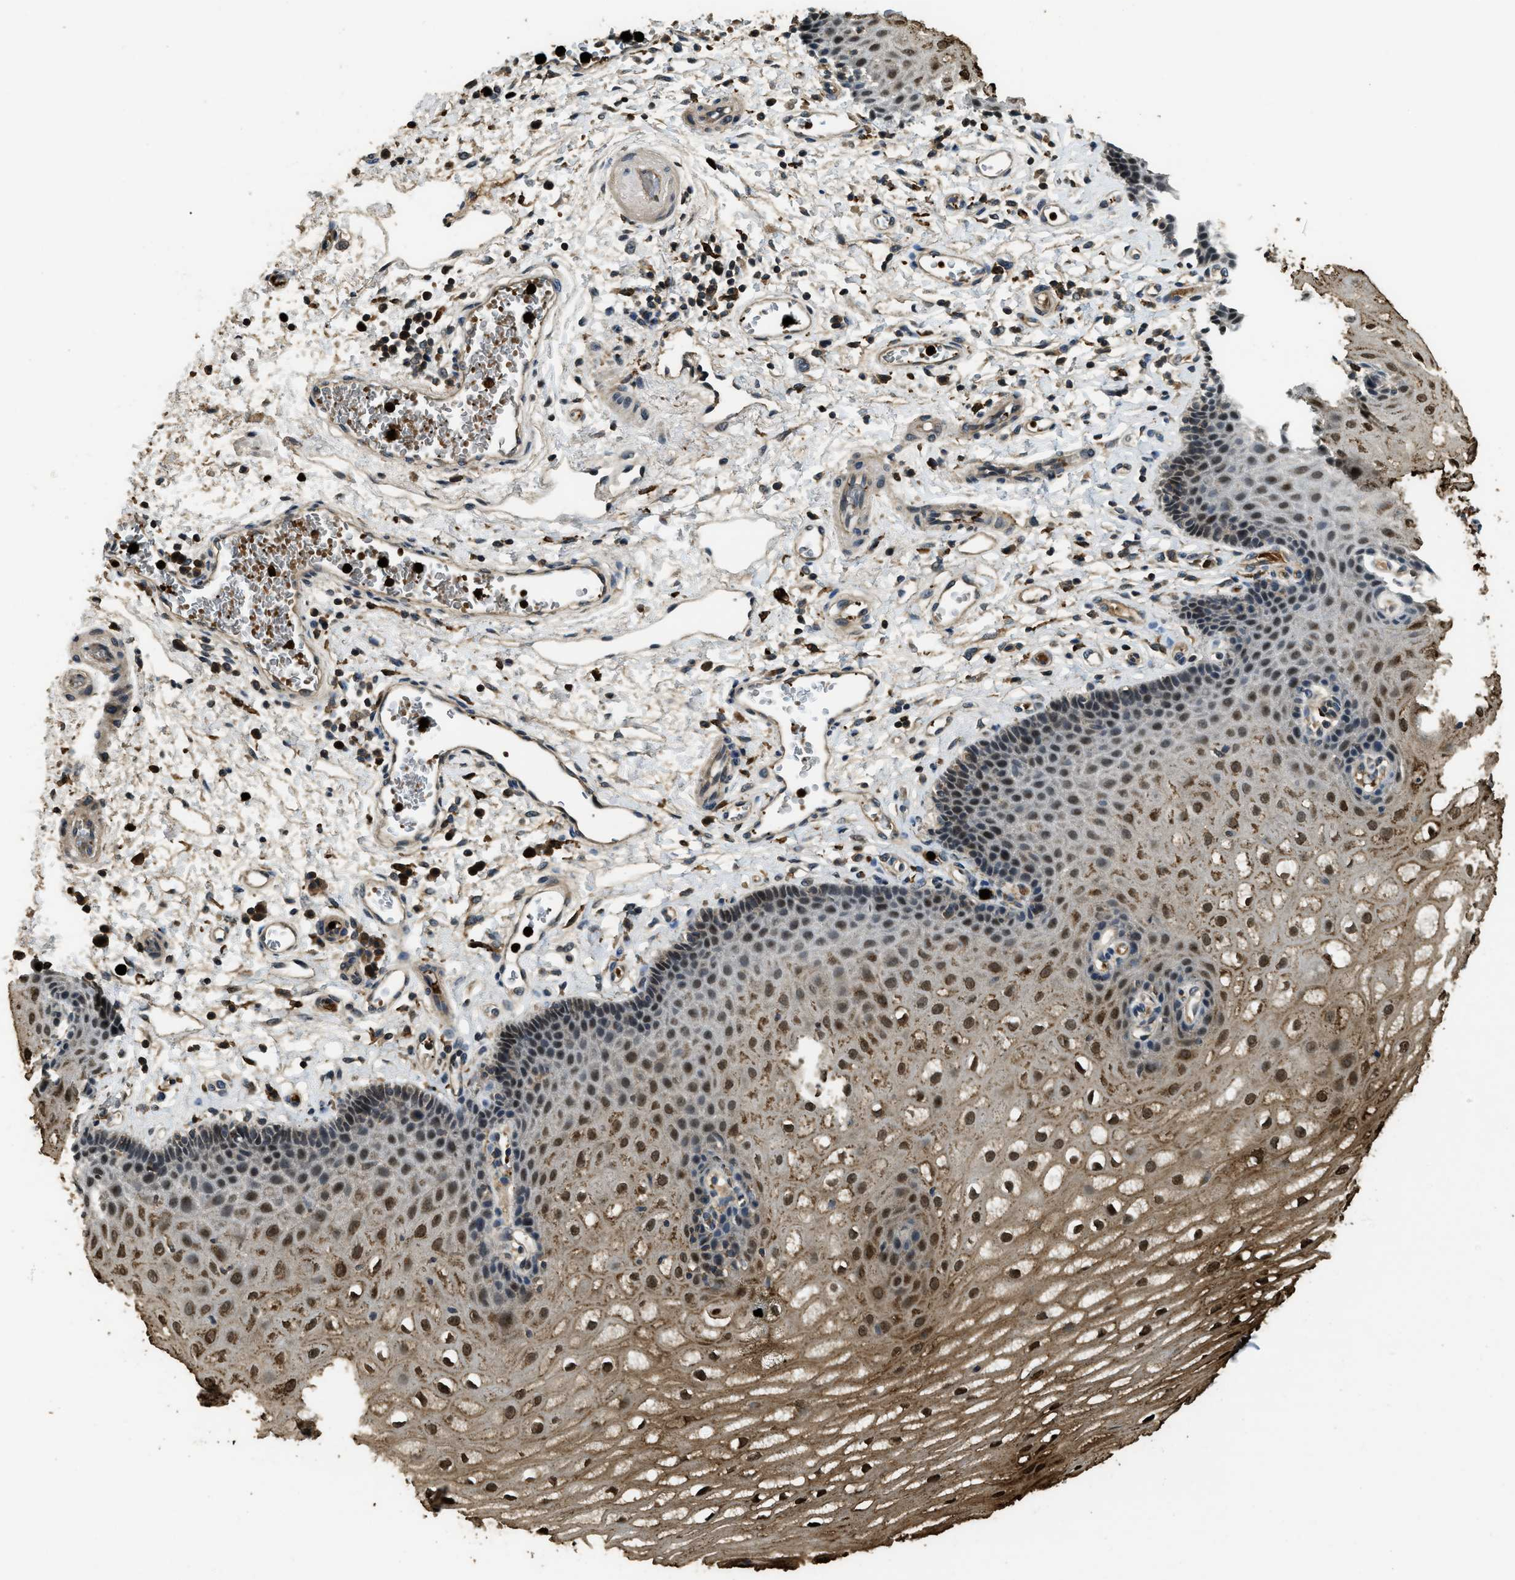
{"staining": {"intensity": "strong", "quantity": ">75%", "location": "cytoplasmic/membranous,nuclear"}, "tissue": "esophagus", "cell_type": "Squamous epithelial cells", "image_type": "normal", "snomed": [{"axis": "morphology", "description": "Normal tissue, NOS"}, {"axis": "topography", "description": "Esophagus"}], "caption": "A brown stain highlights strong cytoplasmic/membranous,nuclear staining of a protein in squamous epithelial cells of benign human esophagus.", "gene": "RNF141", "patient": {"sex": "male", "age": 54}}